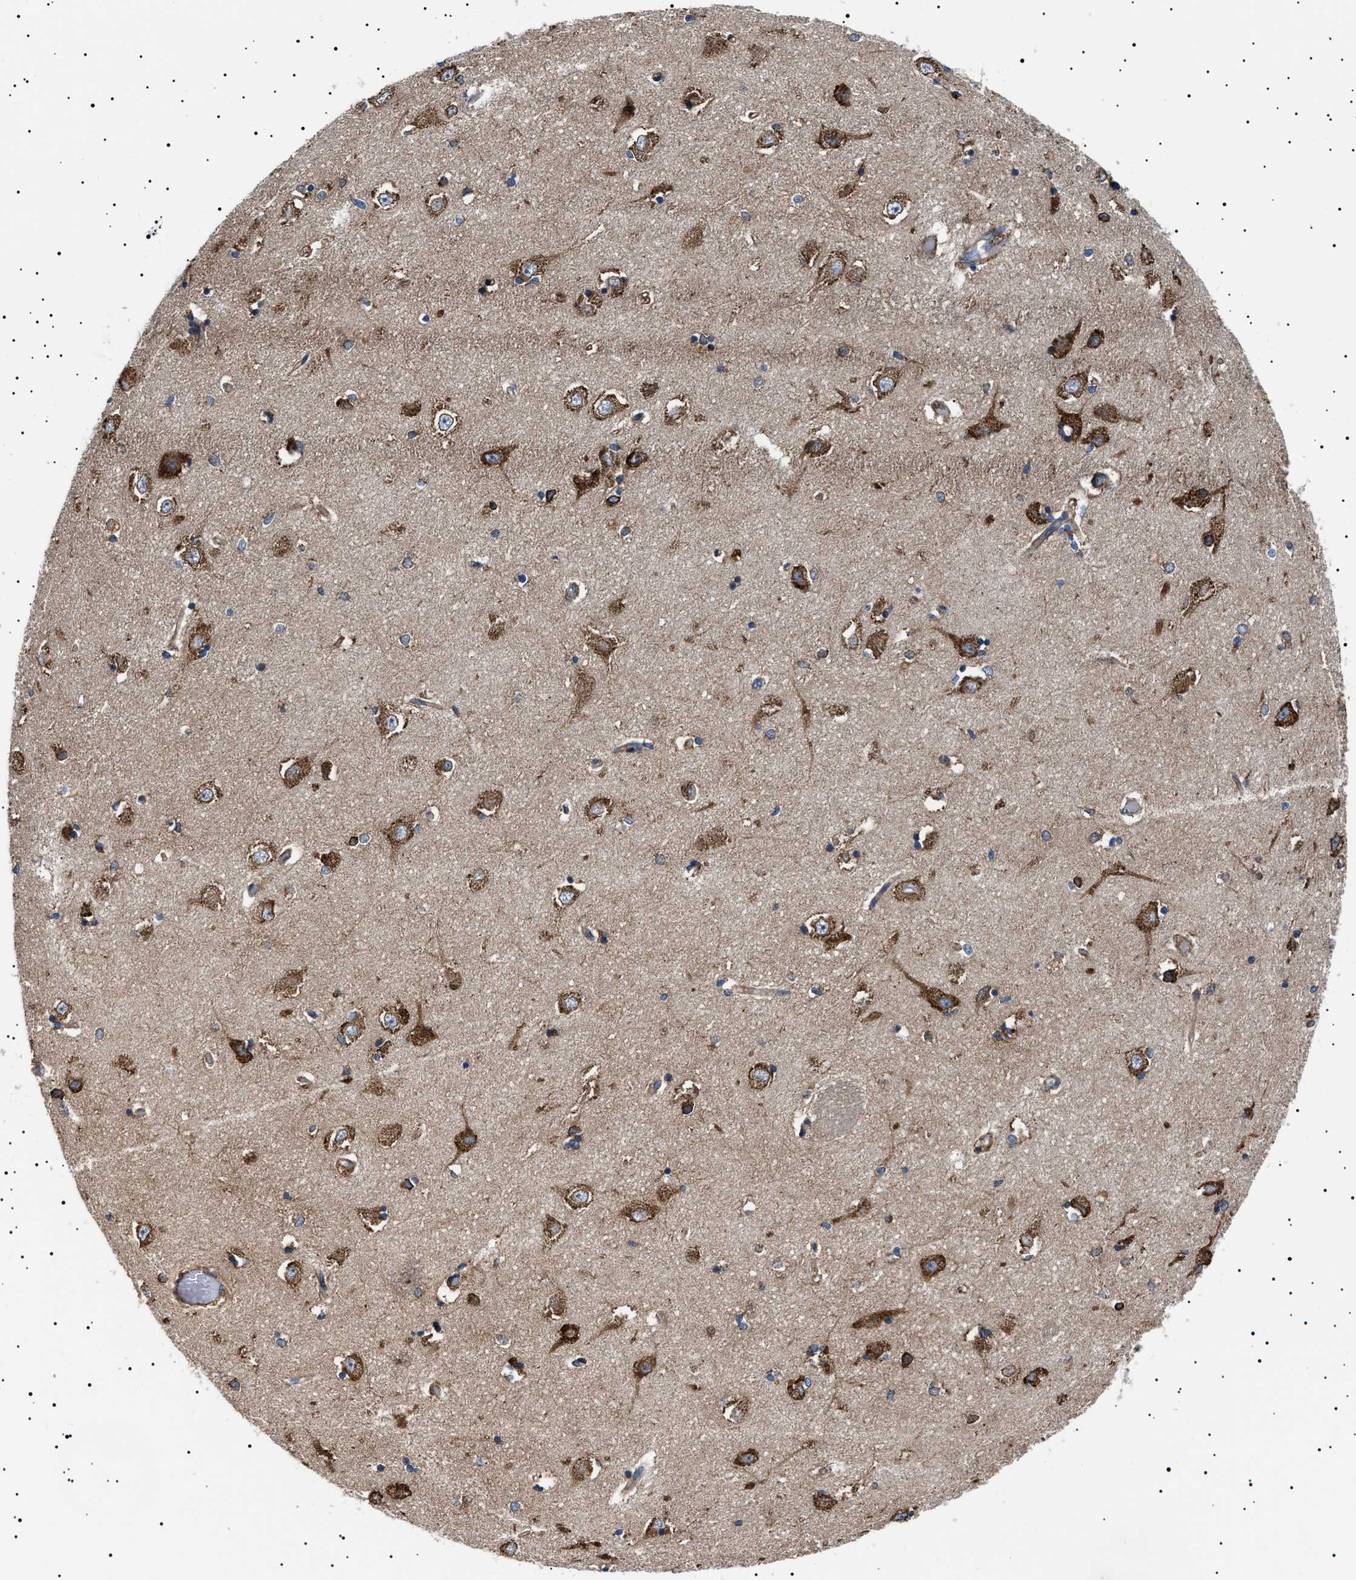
{"staining": {"intensity": "moderate", "quantity": "<25%", "location": "cytoplasmic/membranous"}, "tissue": "hippocampus", "cell_type": "Glial cells", "image_type": "normal", "snomed": [{"axis": "morphology", "description": "Normal tissue, NOS"}, {"axis": "topography", "description": "Hippocampus"}], "caption": "Immunohistochemistry micrograph of unremarkable hippocampus stained for a protein (brown), which shows low levels of moderate cytoplasmic/membranous staining in approximately <25% of glial cells.", "gene": "TOP1MT", "patient": {"sex": "male", "age": 45}}